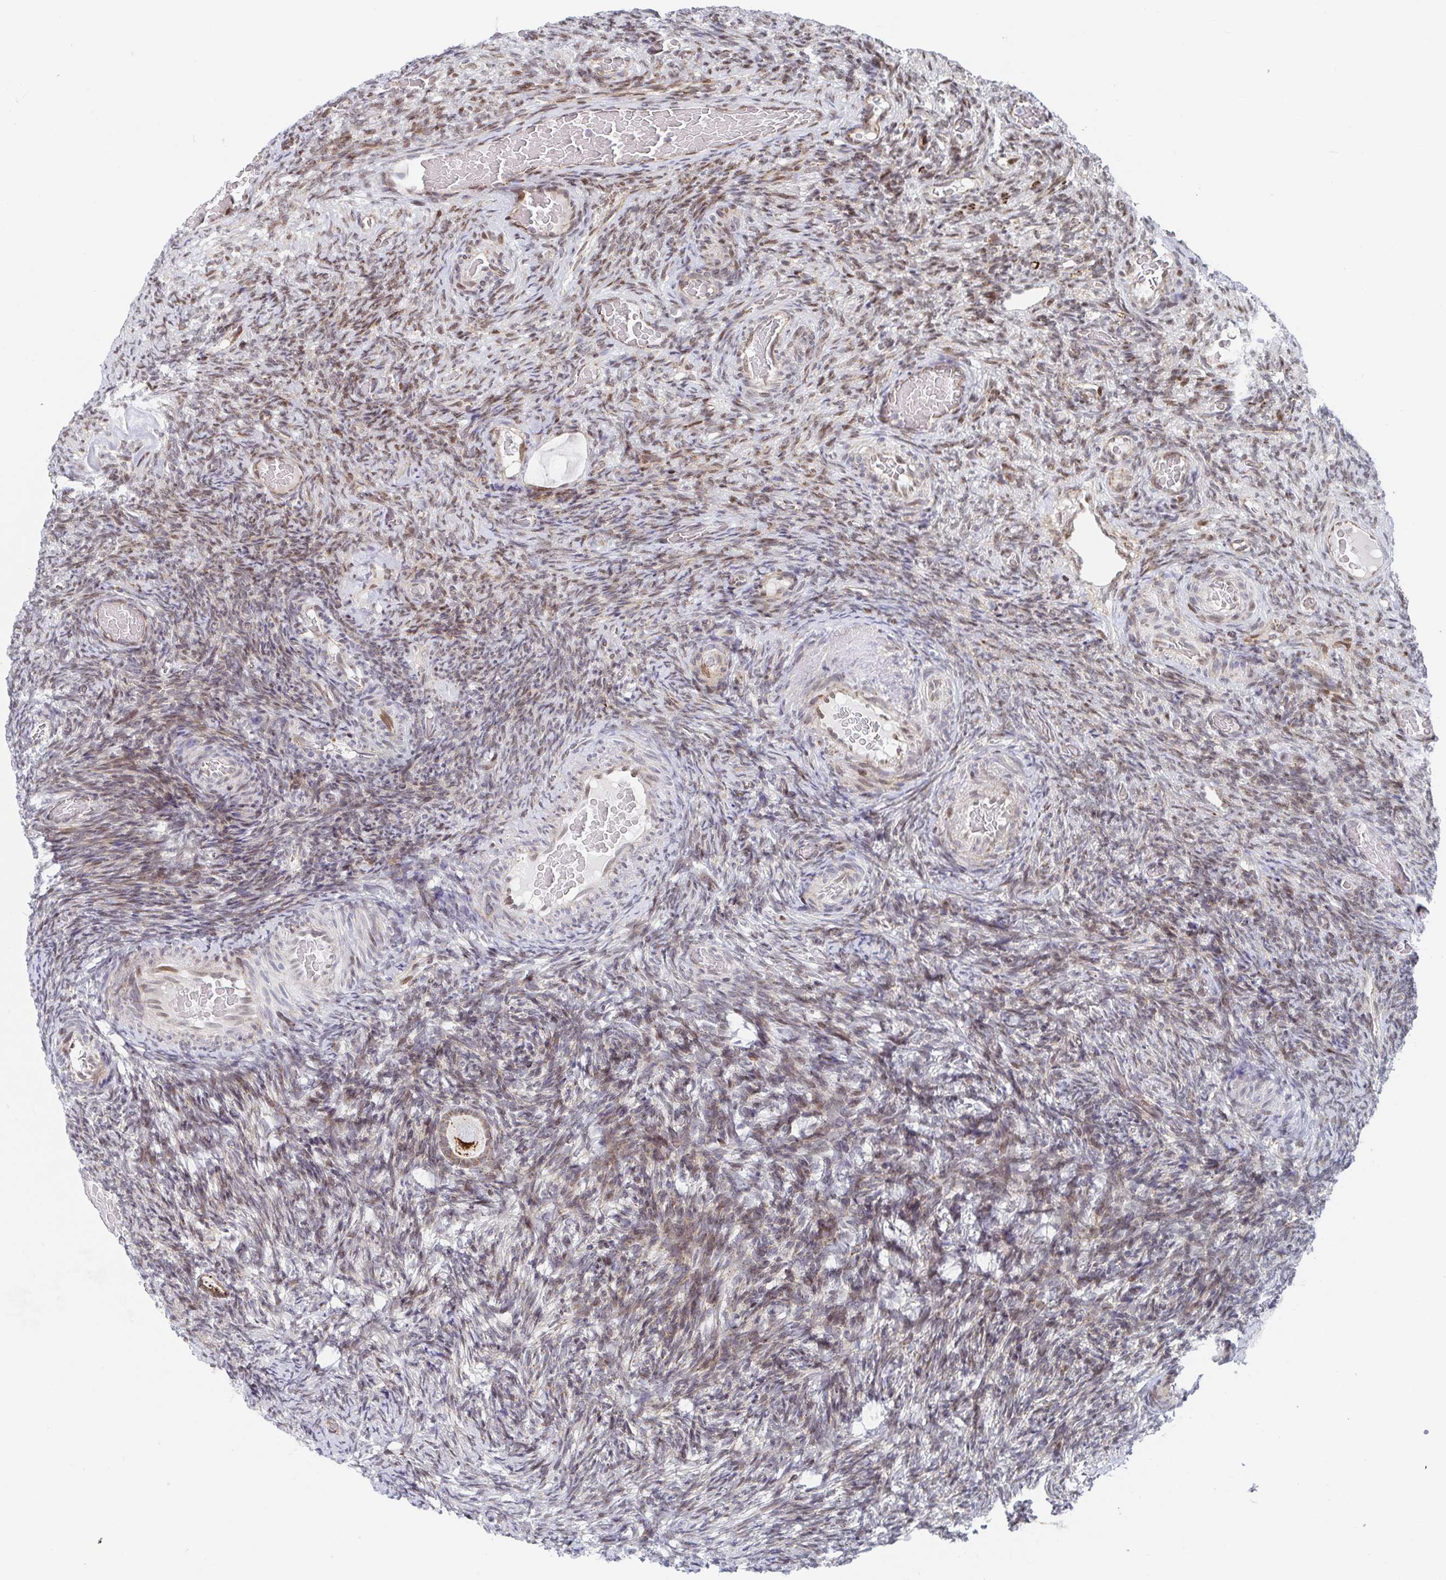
{"staining": {"intensity": "moderate", "quantity": ">75%", "location": "cytoplasmic/membranous"}, "tissue": "ovary", "cell_type": "Follicle cells", "image_type": "normal", "snomed": [{"axis": "morphology", "description": "Normal tissue, NOS"}, {"axis": "topography", "description": "Ovary"}], "caption": "Immunohistochemical staining of unremarkable ovary demonstrates >75% levels of moderate cytoplasmic/membranous protein staining in about >75% of follicle cells.", "gene": "STARD8", "patient": {"sex": "female", "age": 34}}